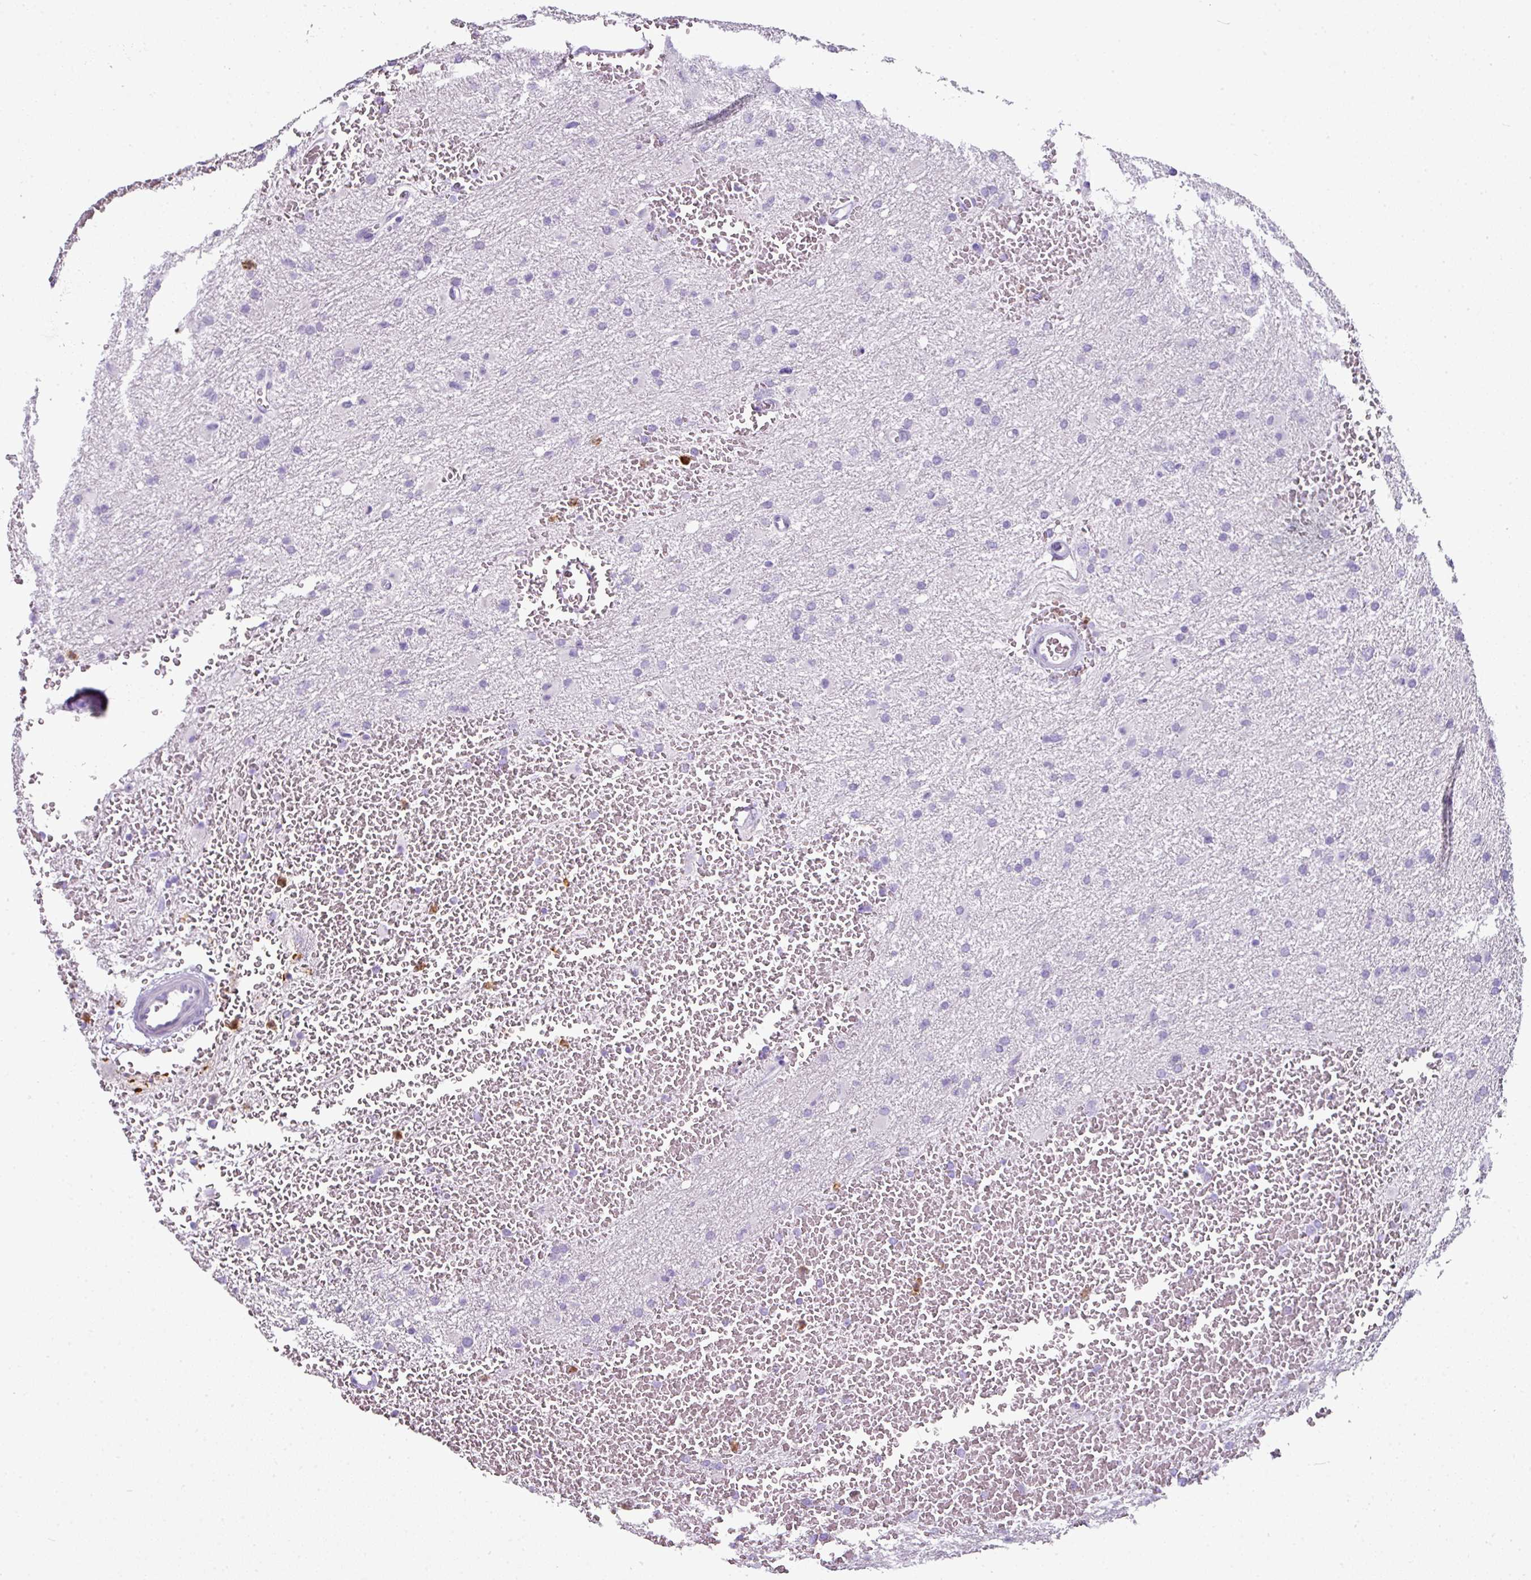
{"staining": {"intensity": "negative", "quantity": "none", "location": "none"}, "tissue": "glioma", "cell_type": "Tumor cells", "image_type": "cancer", "snomed": [{"axis": "morphology", "description": "Glioma, malignant, High grade"}, {"axis": "topography", "description": "Cerebral cortex"}], "caption": "High power microscopy micrograph of an immunohistochemistry (IHC) image of high-grade glioma (malignant), revealing no significant staining in tumor cells.", "gene": "CTSG", "patient": {"sex": "female", "age": 36}}